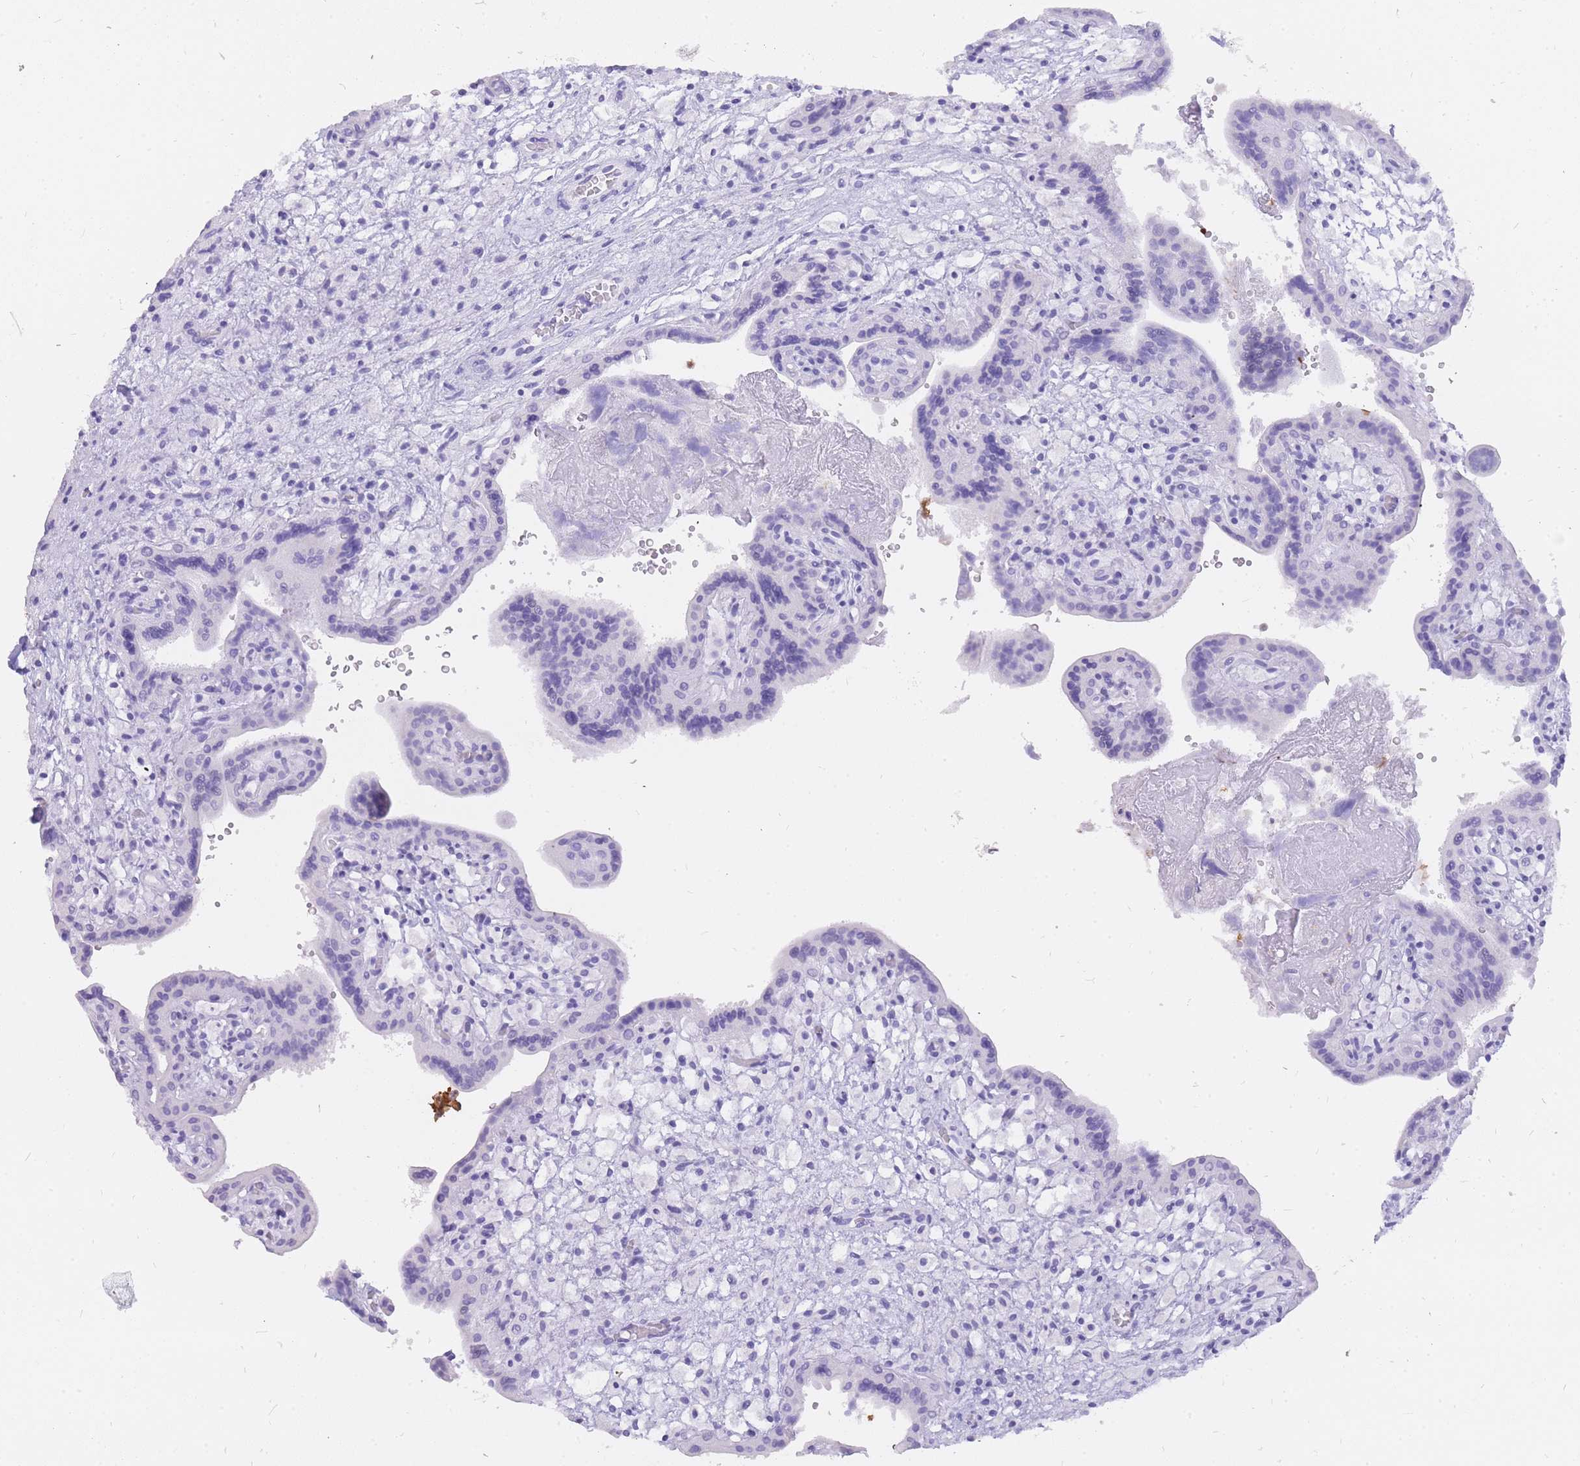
{"staining": {"intensity": "negative", "quantity": "none", "location": "none"}, "tissue": "placenta", "cell_type": "Trophoblastic cells", "image_type": "normal", "snomed": [{"axis": "morphology", "description": "Normal tissue, NOS"}, {"axis": "topography", "description": "Placenta"}], "caption": "Immunohistochemical staining of unremarkable placenta exhibits no significant staining in trophoblastic cells.", "gene": "HERC1", "patient": {"sex": "female", "age": 37}}